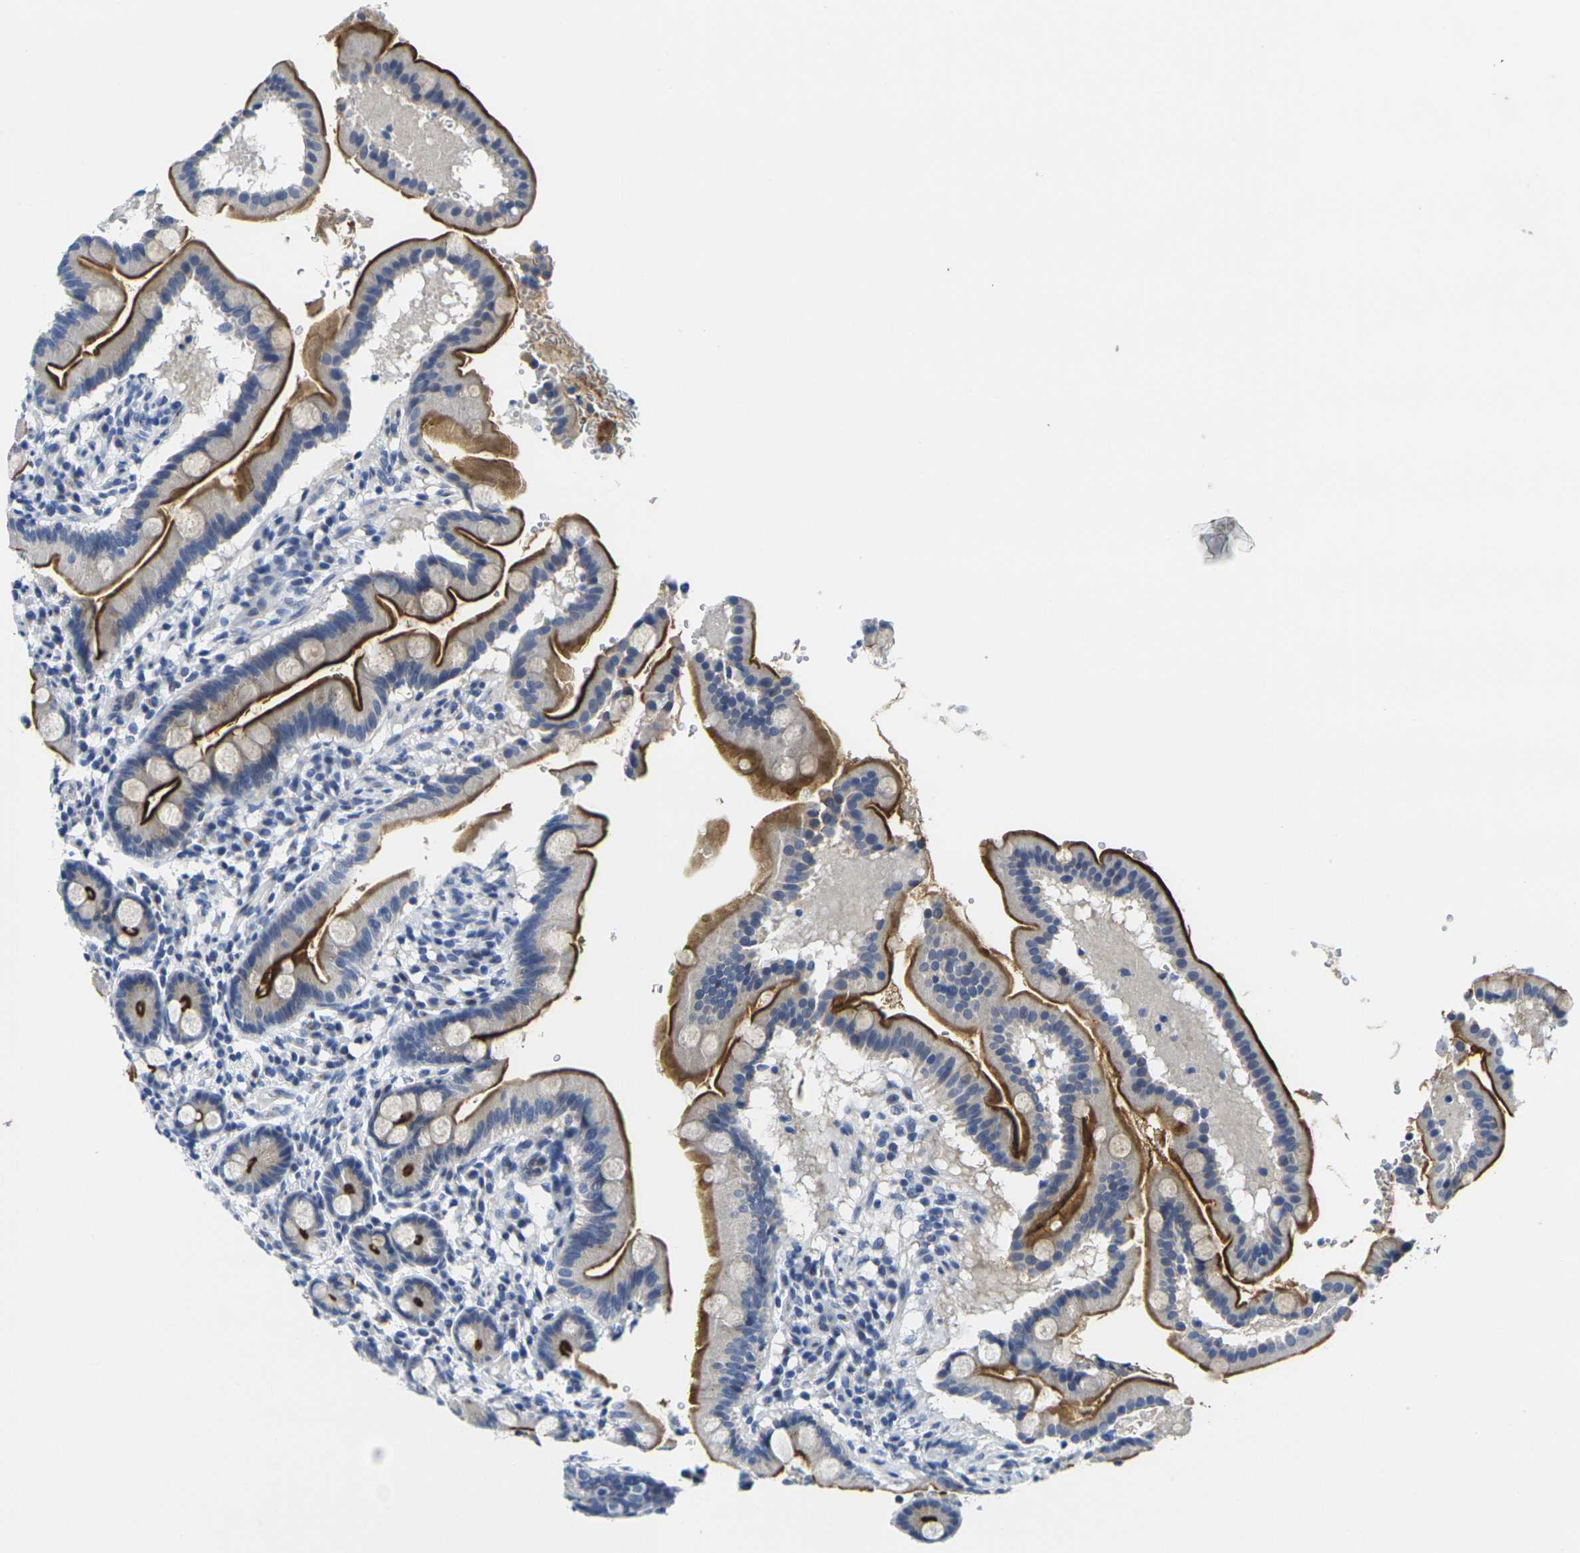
{"staining": {"intensity": "strong", "quantity": ">75%", "location": "cytoplasmic/membranous"}, "tissue": "duodenum", "cell_type": "Glandular cells", "image_type": "normal", "snomed": [{"axis": "morphology", "description": "Normal tissue, NOS"}, {"axis": "topography", "description": "Duodenum"}], "caption": "A photomicrograph of human duodenum stained for a protein exhibits strong cytoplasmic/membranous brown staining in glandular cells. Using DAB (3,3'-diaminobenzidine) (brown) and hematoxylin (blue) stains, captured at high magnification using brightfield microscopy.", "gene": "CRK", "patient": {"sex": "male", "age": 50}}